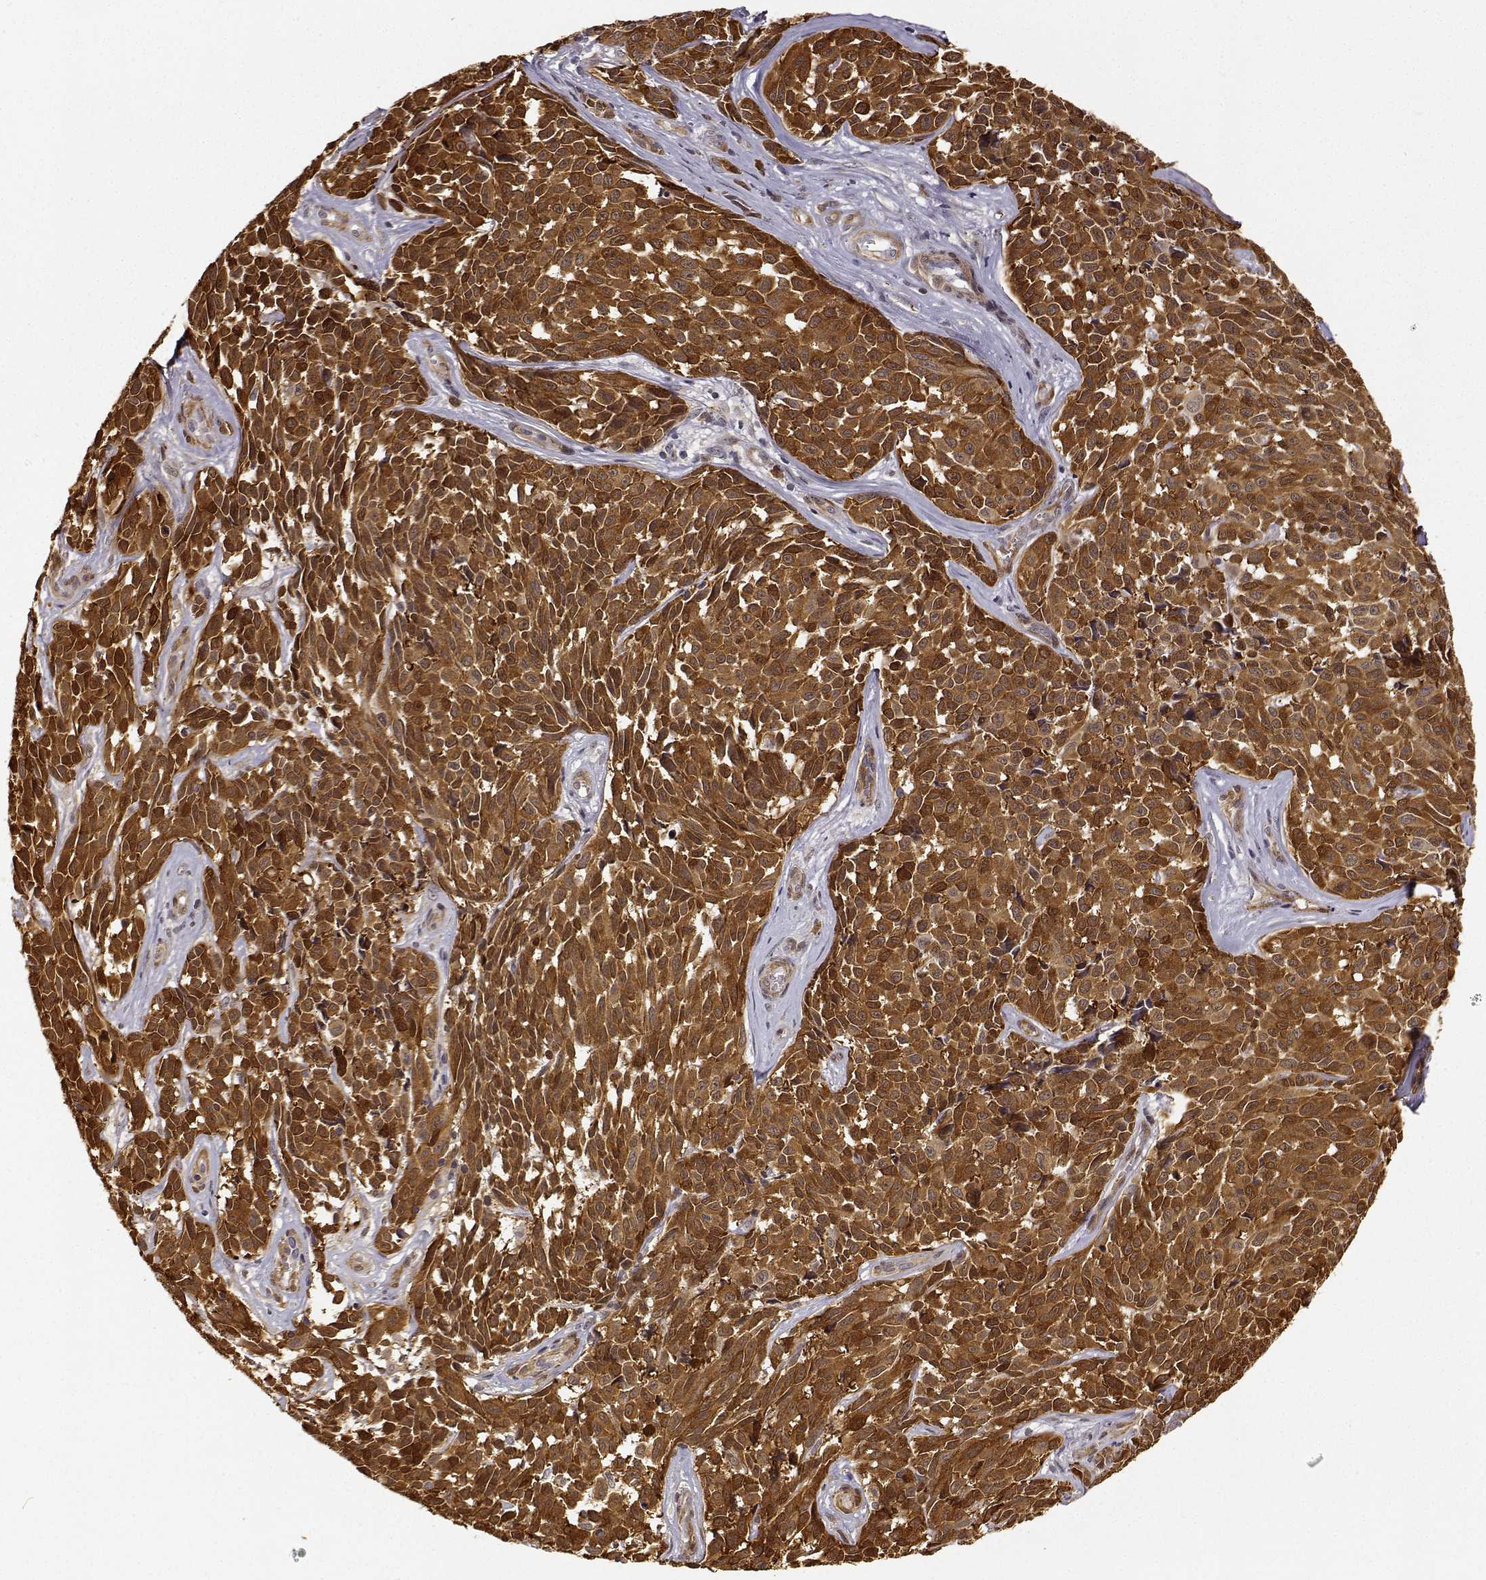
{"staining": {"intensity": "strong", "quantity": ">75%", "location": "cytoplasmic/membranous"}, "tissue": "melanoma", "cell_type": "Tumor cells", "image_type": "cancer", "snomed": [{"axis": "morphology", "description": "Malignant melanoma, NOS"}, {"axis": "topography", "description": "Skin"}], "caption": "Brown immunohistochemical staining in human melanoma demonstrates strong cytoplasmic/membranous staining in about >75% of tumor cells.", "gene": "PHGDH", "patient": {"sex": "female", "age": 88}}